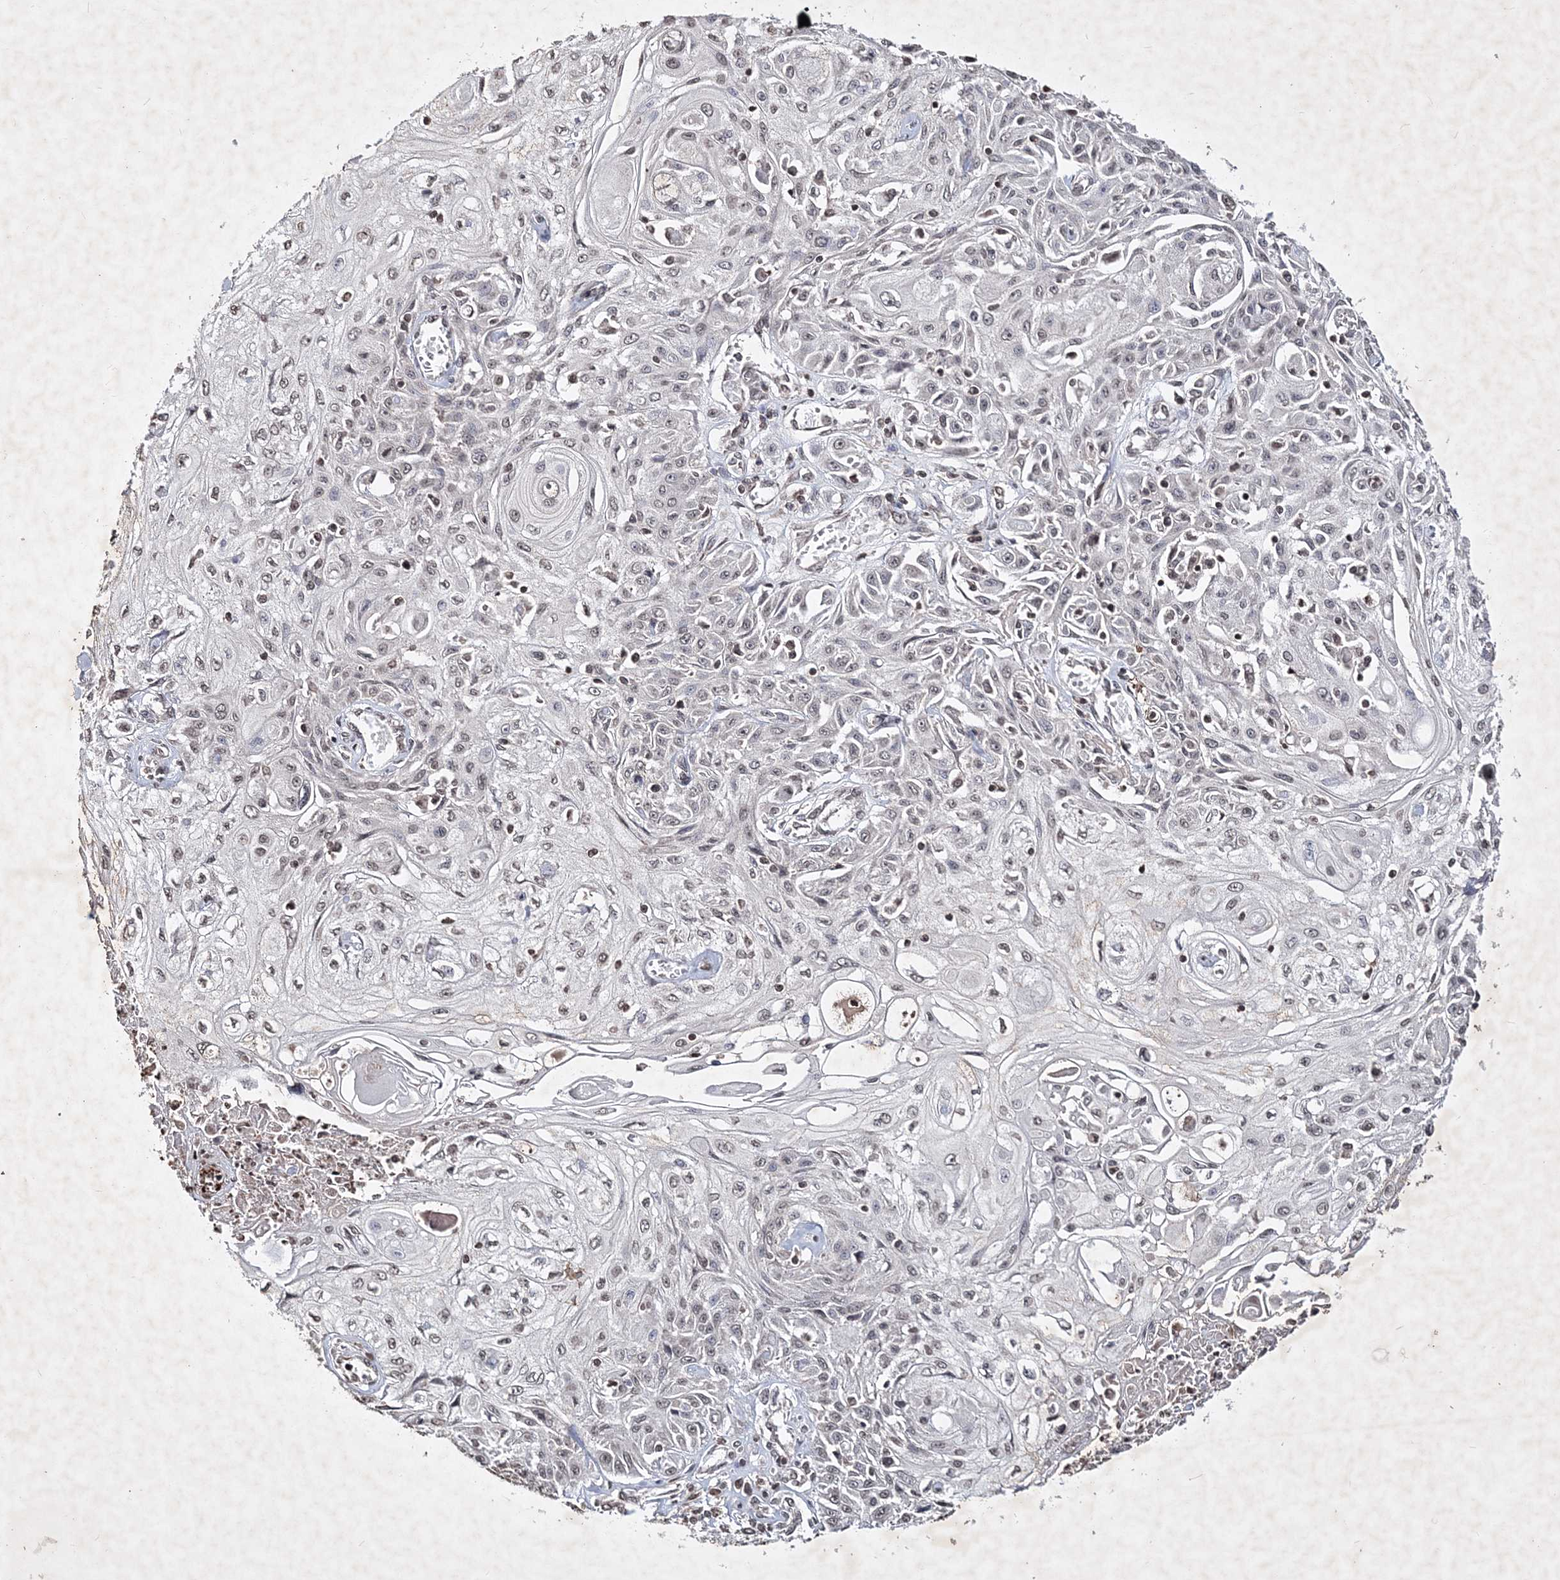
{"staining": {"intensity": "weak", "quantity": "25%-75%", "location": "nuclear"}, "tissue": "skin cancer", "cell_type": "Tumor cells", "image_type": "cancer", "snomed": [{"axis": "morphology", "description": "Squamous cell carcinoma, NOS"}, {"axis": "morphology", "description": "Squamous cell carcinoma, metastatic, NOS"}, {"axis": "topography", "description": "Skin"}, {"axis": "topography", "description": "Lymph node"}], "caption": "Brown immunohistochemical staining in skin squamous cell carcinoma demonstrates weak nuclear expression in about 25%-75% of tumor cells. The protein is stained brown, and the nuclei are stained in blue (DAB IHC with brightfield microscopy, high magnification).", "gene": "SOWAHB", "patient": {"sex": "male", "age": 75}}